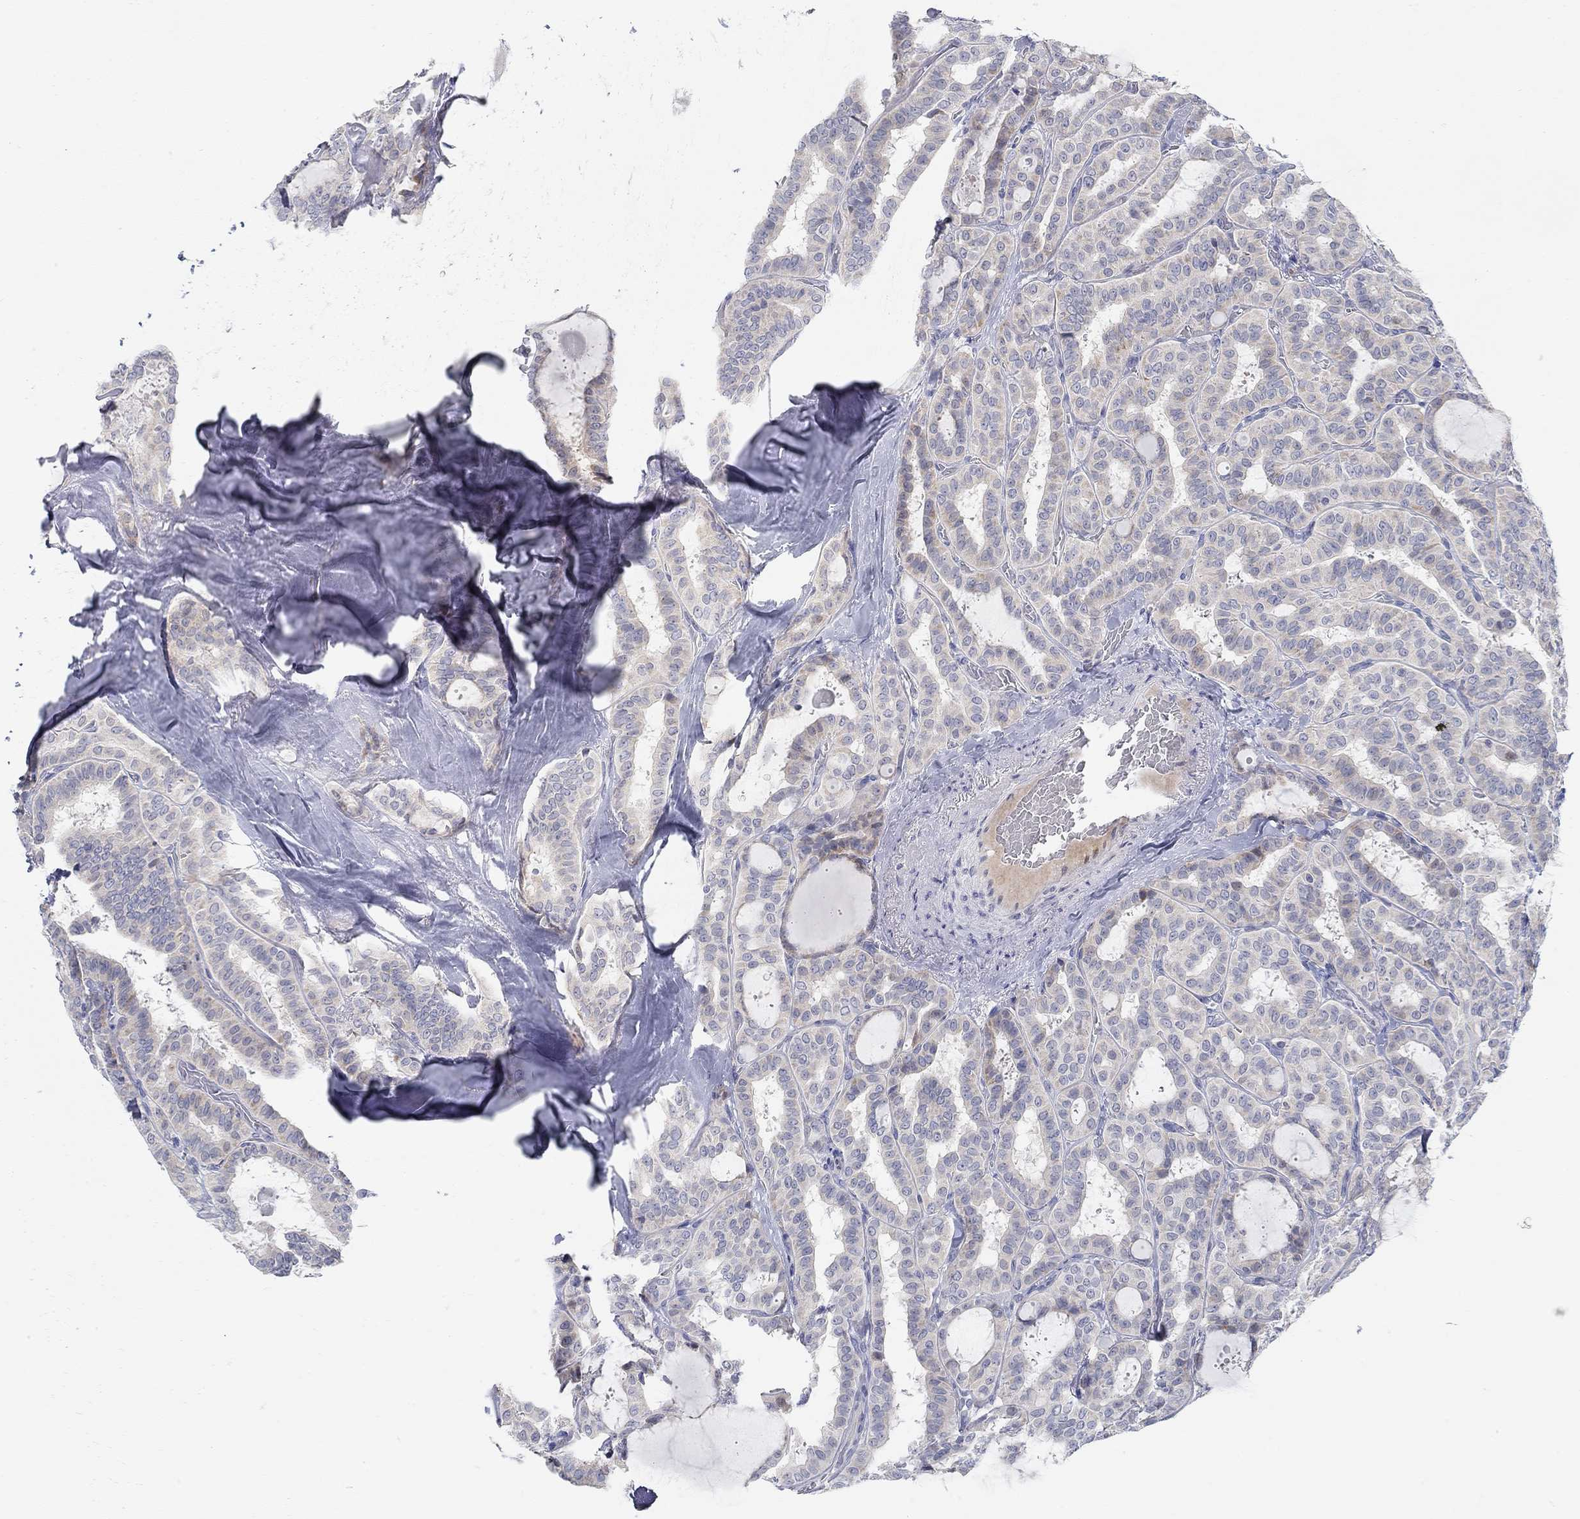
{"staining": {"intensity": "moderate", "quantity": "25%-75%", "location": "cytoplasmic/membranous"}, "tissue": "thyroid cancer", "cell_type": "Tumor cells", "image_type": "cancer", "snomed": [{"axis": "morphology", "description": "Papillary adenocarcinoma, NOS"}, {"axis": "topography", "description": "Thyroid gland"}], "caption": "Immunohistochemistry of human papillary adenocarcinoma (thyroid) exhibits medium levels of moderate cytoplasmic/membranous positivity in about 25%-75% of tumor cells. (IHC, brightfield microscopy, high magnification).", "gene": "ANO7", "patient": {"sex": "female", "age": 39}}